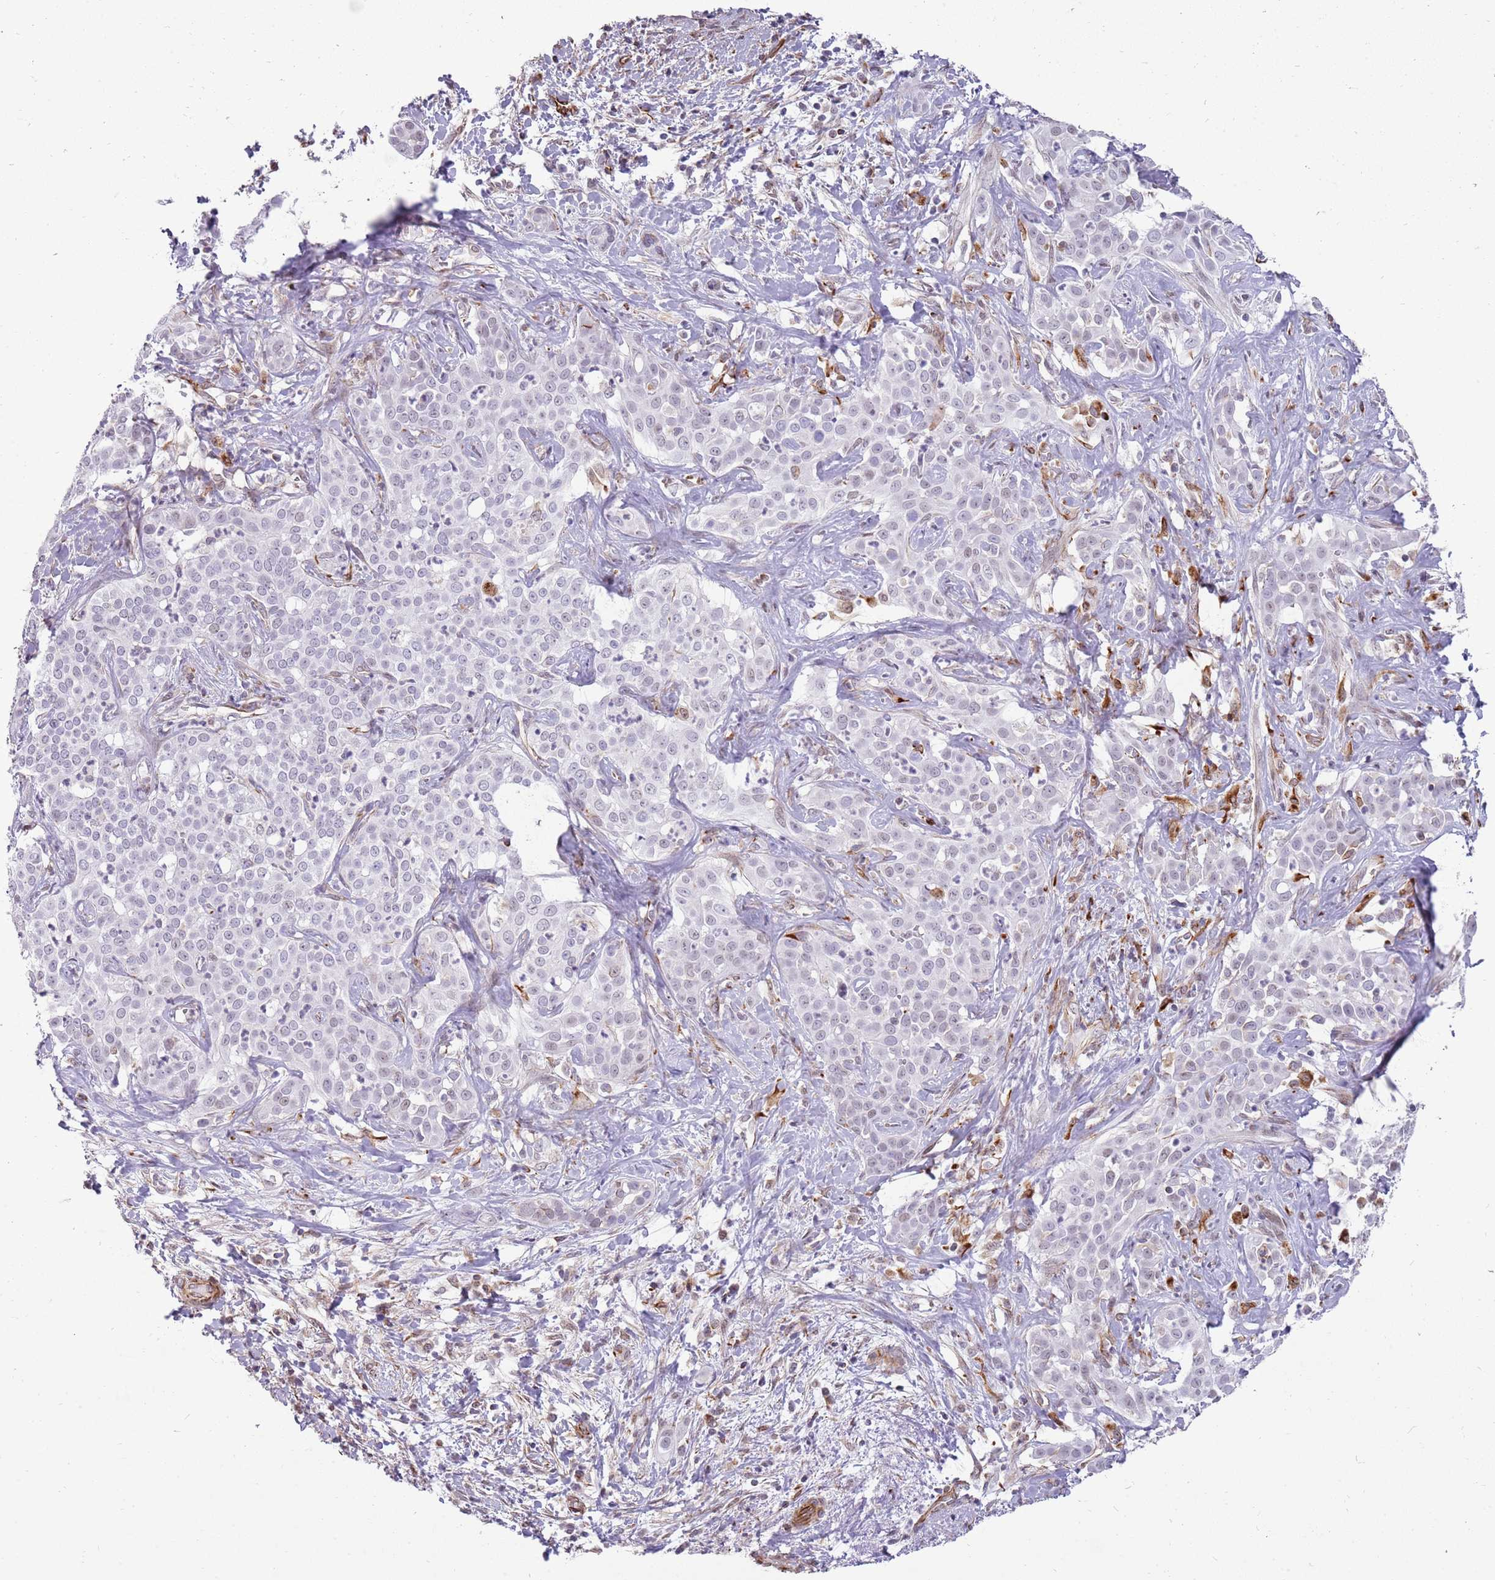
{"staining": {"intensity": "negative", "quantity": "none", "location": "none"}, "tissue": "liver cancer", "cell_type": "Tumor cells", "image_type": "cancer", "snomed": [{"axis": "morphology", "description": "Cholangiocarcinoma"}, {"axis": "topography", "description": "Liver"}], "caption": "This is an immunohistochemistry photomicrograph of human liver cancer. There is no expression in tumor cells.", "gene": "NBPF3", "patient": {"sex": "male", "age": 67}}